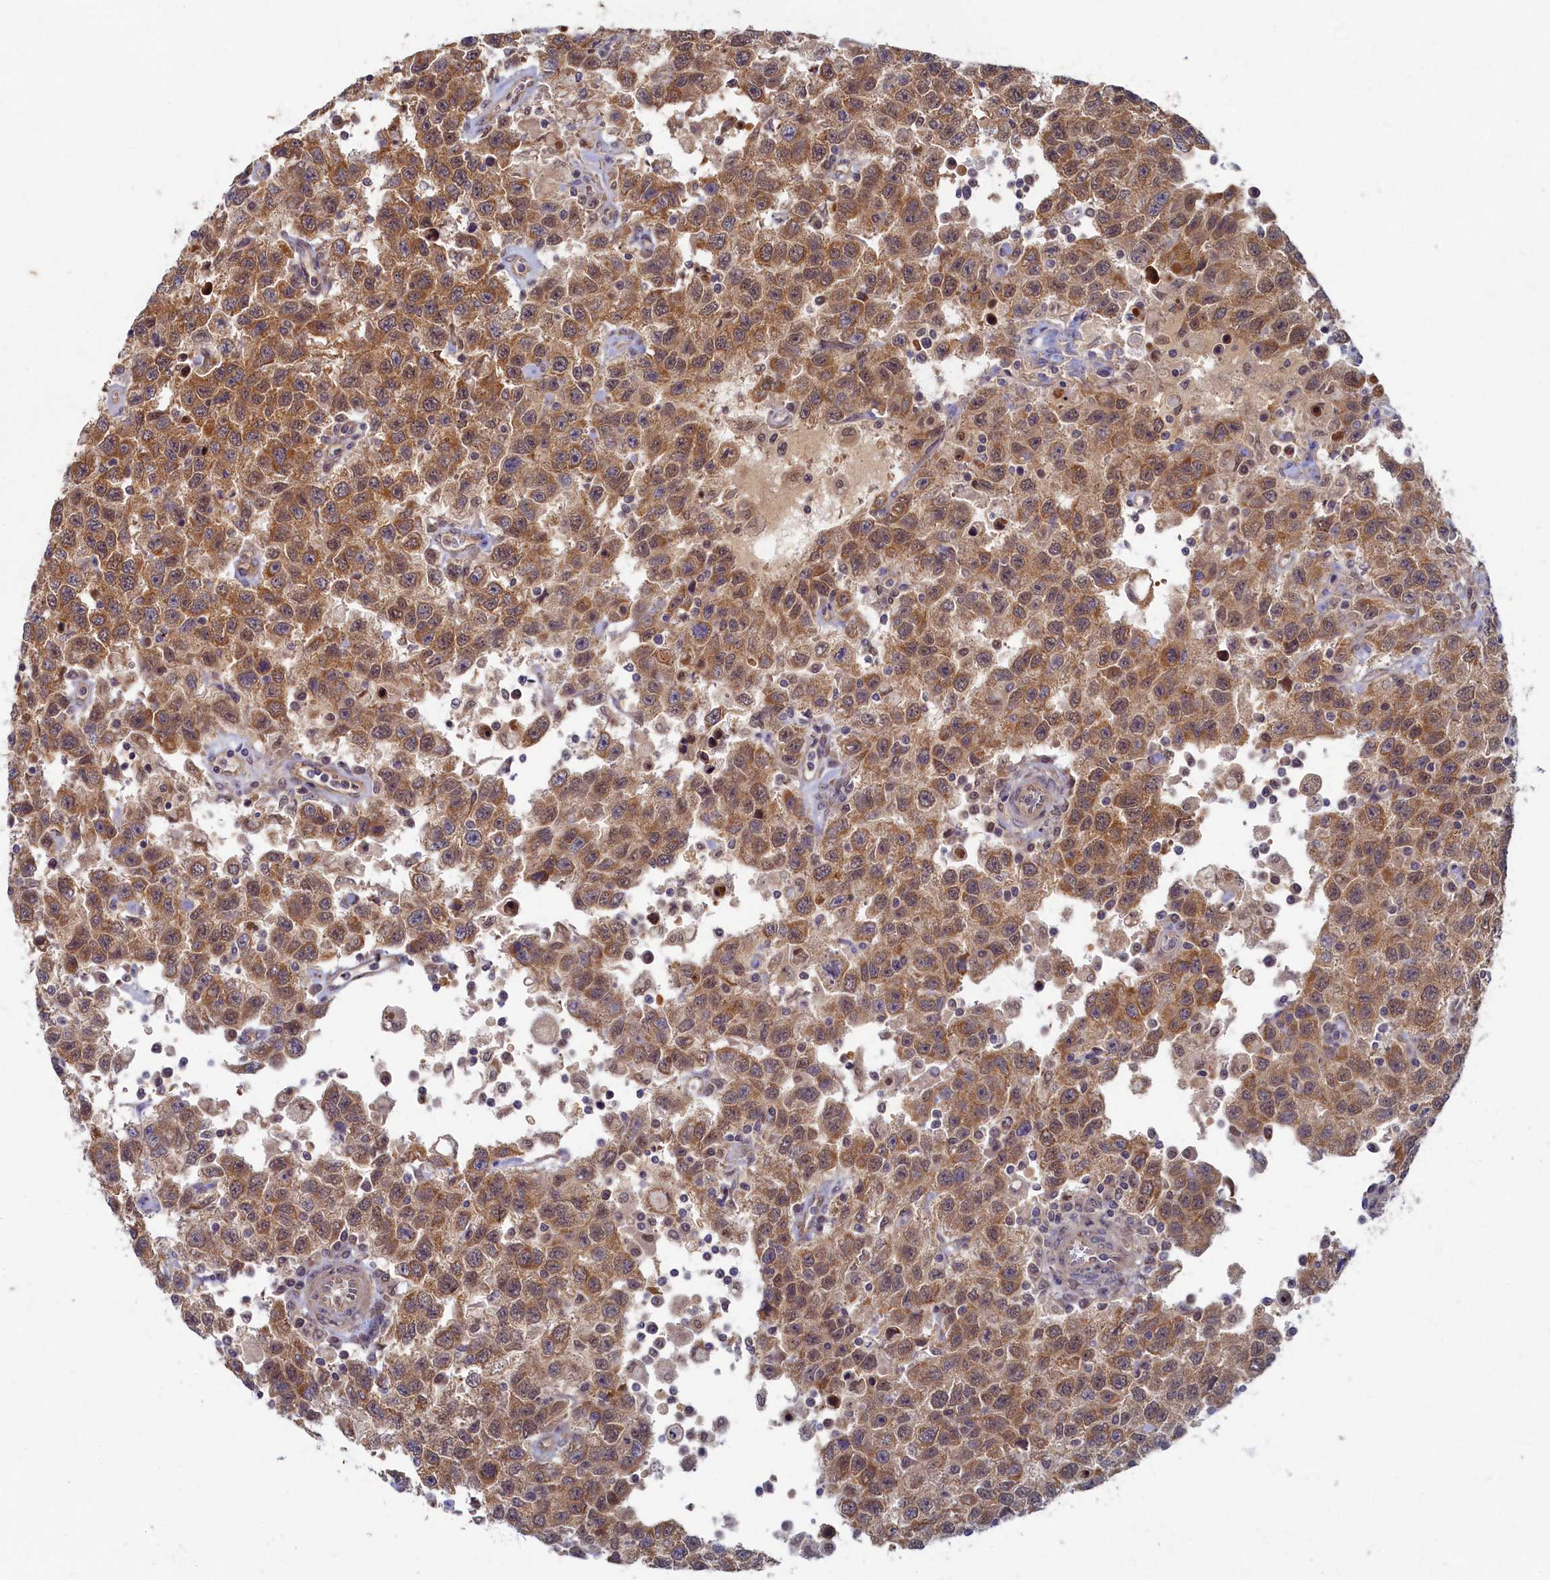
{"staining": {"intensity": "moderate", "quantity": ">75%", "location": "cytoplasmic/membranous"}, "tissue": "testis cancer", "cell_type": "Tumor cells", "image_type": "cancer", "snomed": [{"axis": "morphology", "description": "Seminoma, NOS"}, {"axis": "topography", "description": "Testis"}], "caption": "A brown stain labels moderate cytoplasmic/membranous positivity of a protein in human seminoma (testis) tumor cells. (DAB (3,3'-diaminobenzidine) IHC with brightfield microscopy, high magnification).", "gene": "WDR59", "patient": {"sex": "male", "age": 41}}